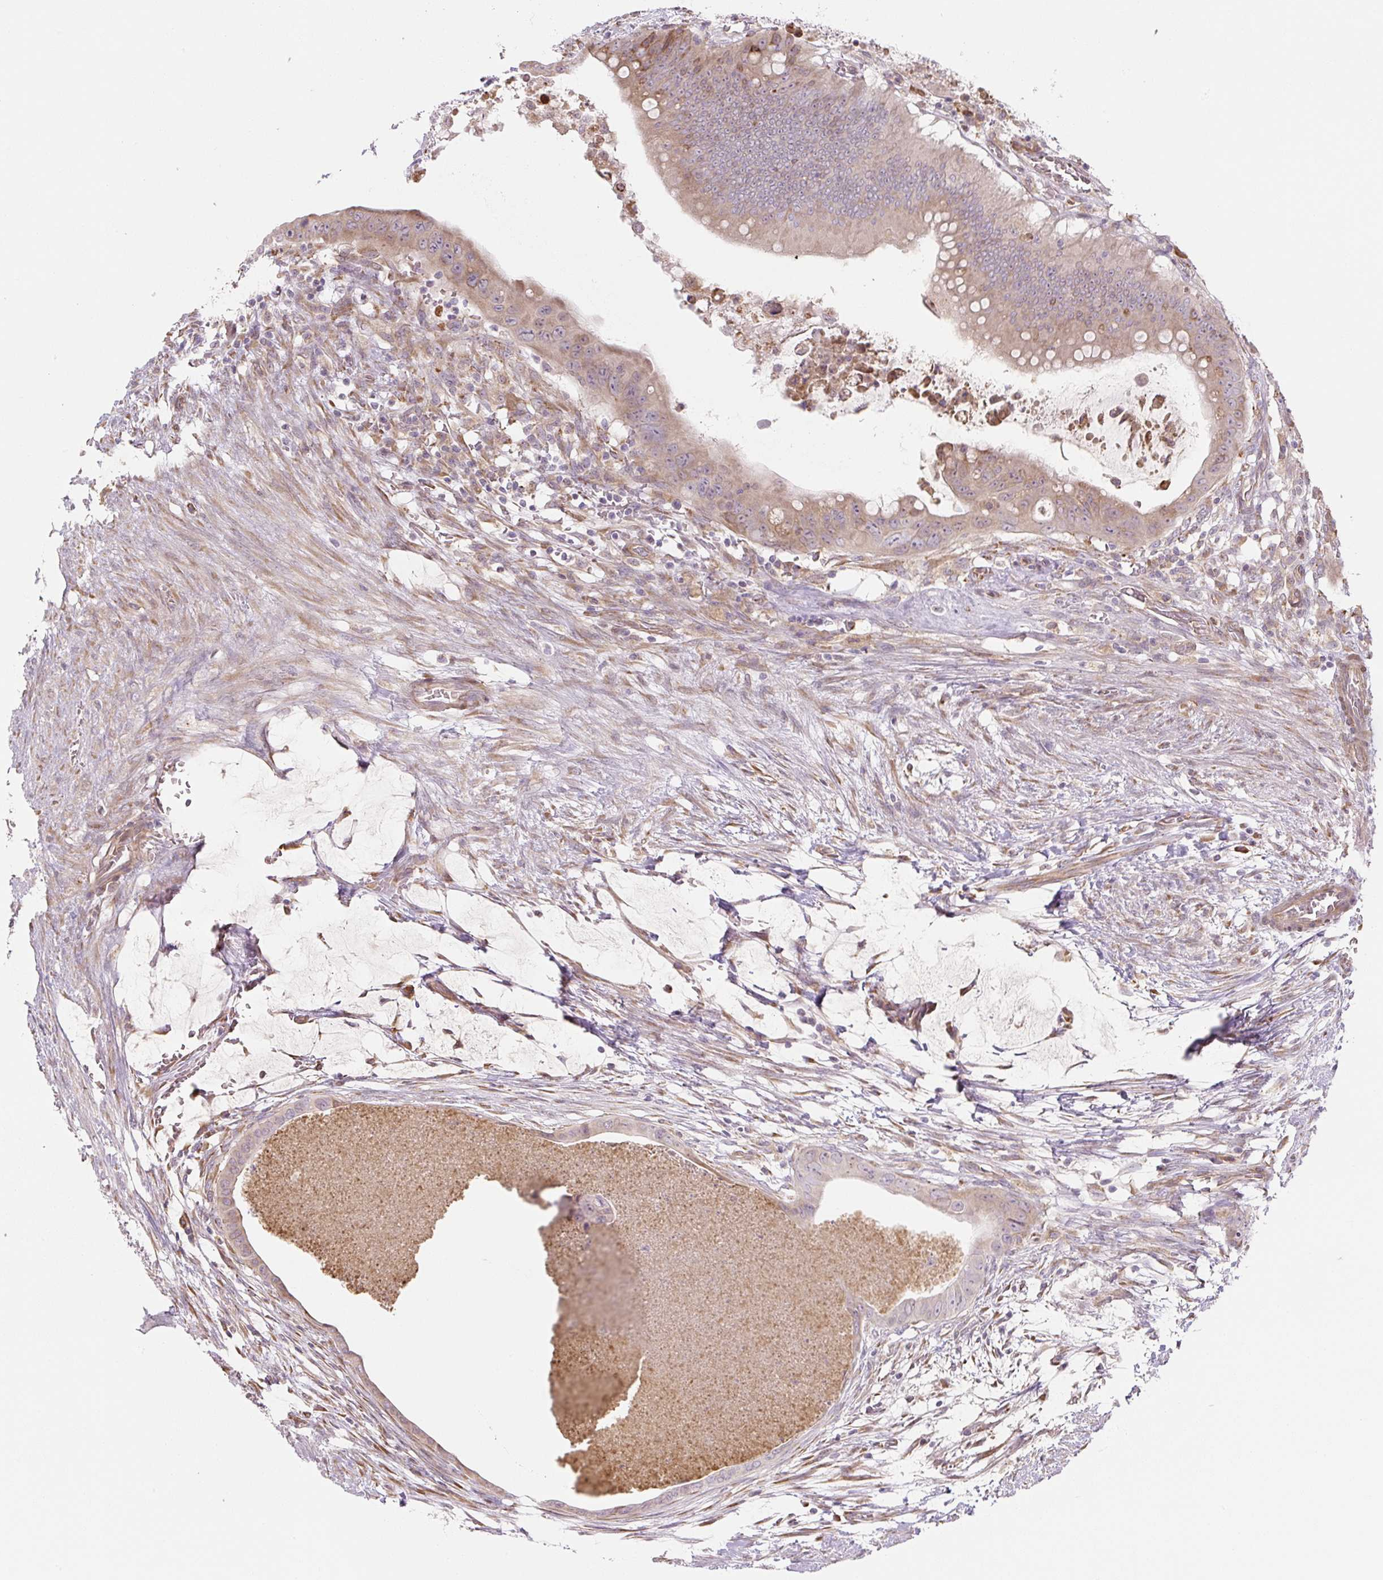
{"staining": {"intensity": "weak", "quantity": "25%-75%", "location": "cytoplasmic/membranous"}, "tissue": "colorectal cancer", "cell_type": "Tumor cells", "image_type": "cancer", "snomed": [{"axis": "morphology", "description": "Adenocarcinoma, NOS"}, {"axis": "topography", "description": "Rectum"}], "caption": "Colorectal adenocarcinoma tissue exhibits weak cytoplasmic/membranous positivity in about 25%-75% of tumor cells, visualized by immunohistochemistry.", "gene": "RASA1", "patient": {"sex": "male", "age": 78}}